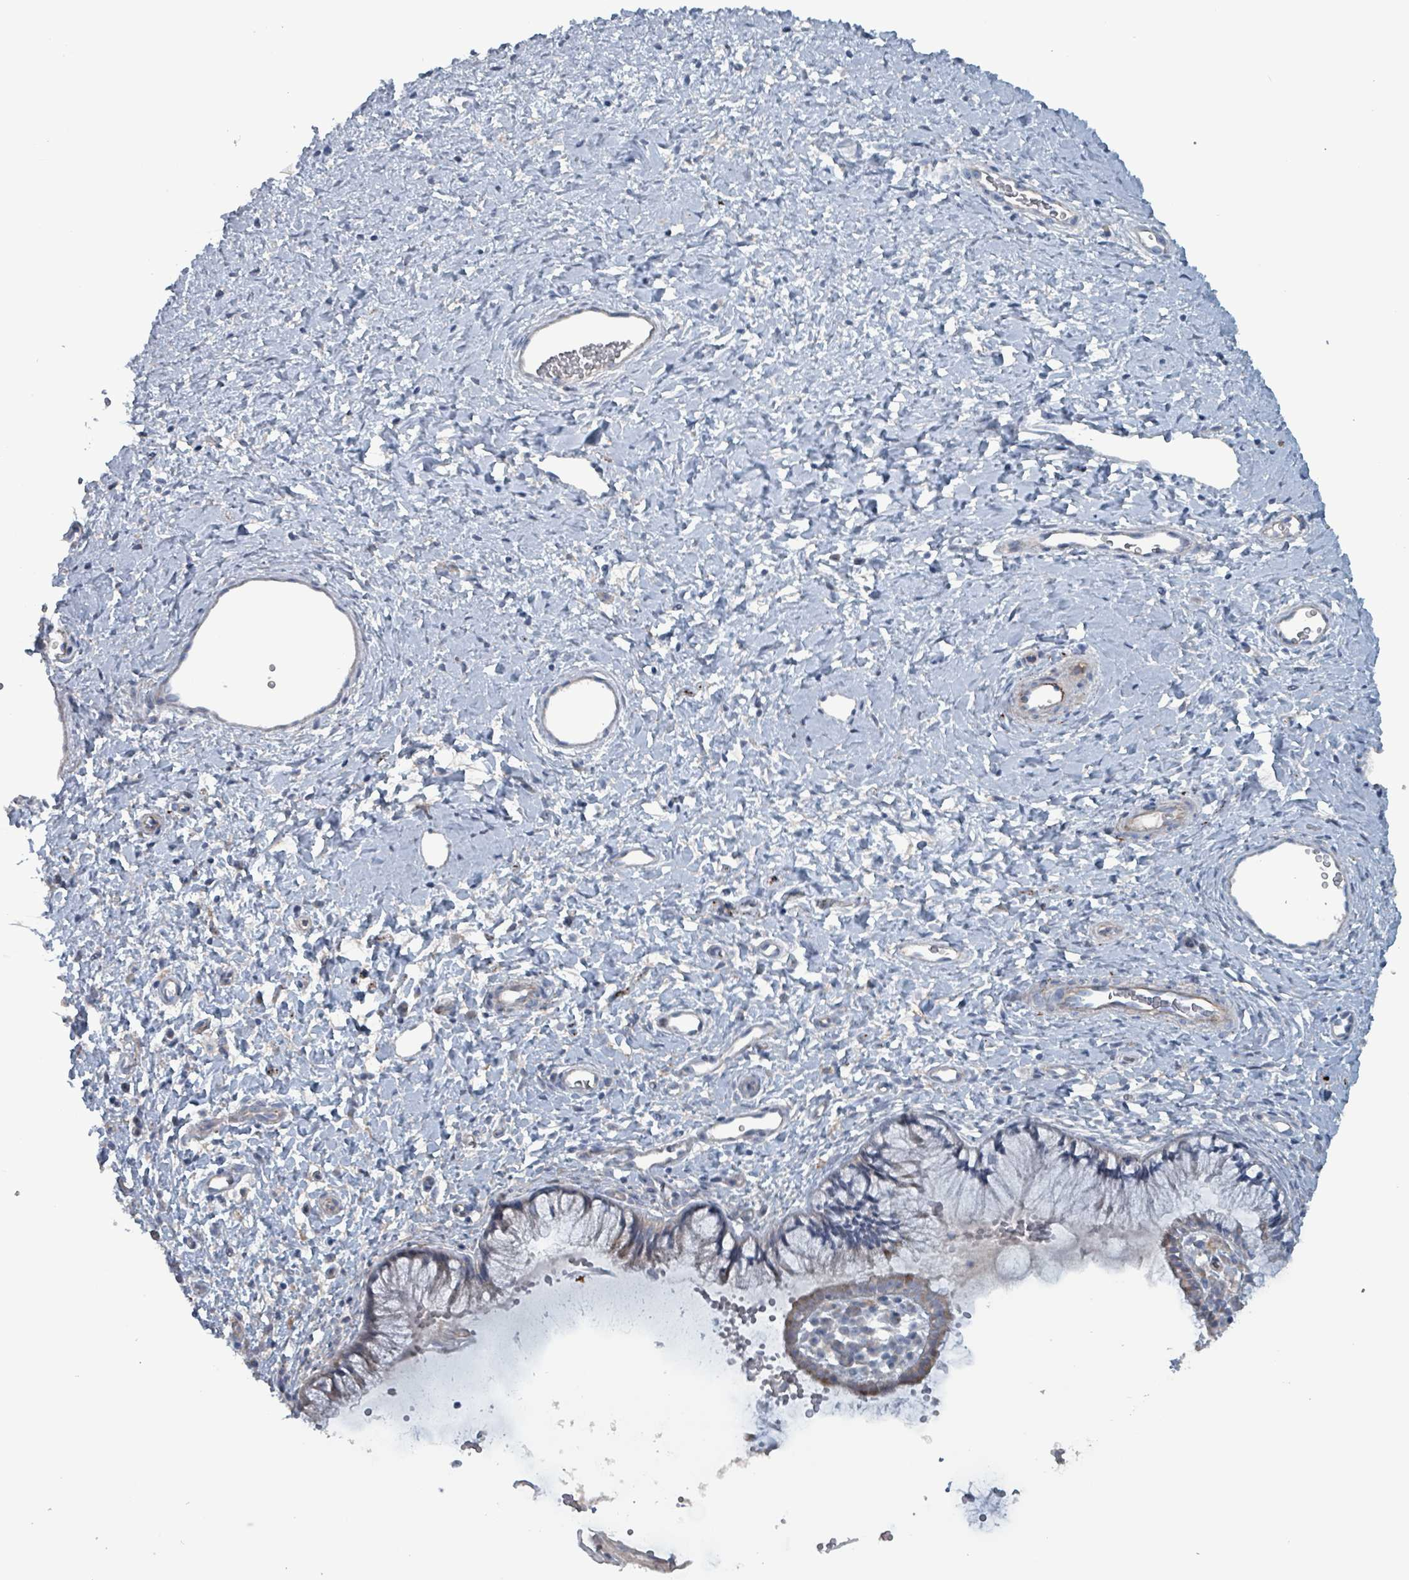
{"staining": {"intensity": "negative", "quantity": "none", "location": "none"}, "tissue": "cervix", "cell_type": "Glandular cells", "image_type": "normal", "snomed": [{"axis": "morphology", "description": "Normal tissue, NOS"}, {"axis": "topography", "description": "Cervix"}], "caption": "This is a micrograph of IHC staining of normal cervix, which shows no expression in glandular cells.", "gene": "TAAR5", "patient": {"sex": "female", "age": 36}}